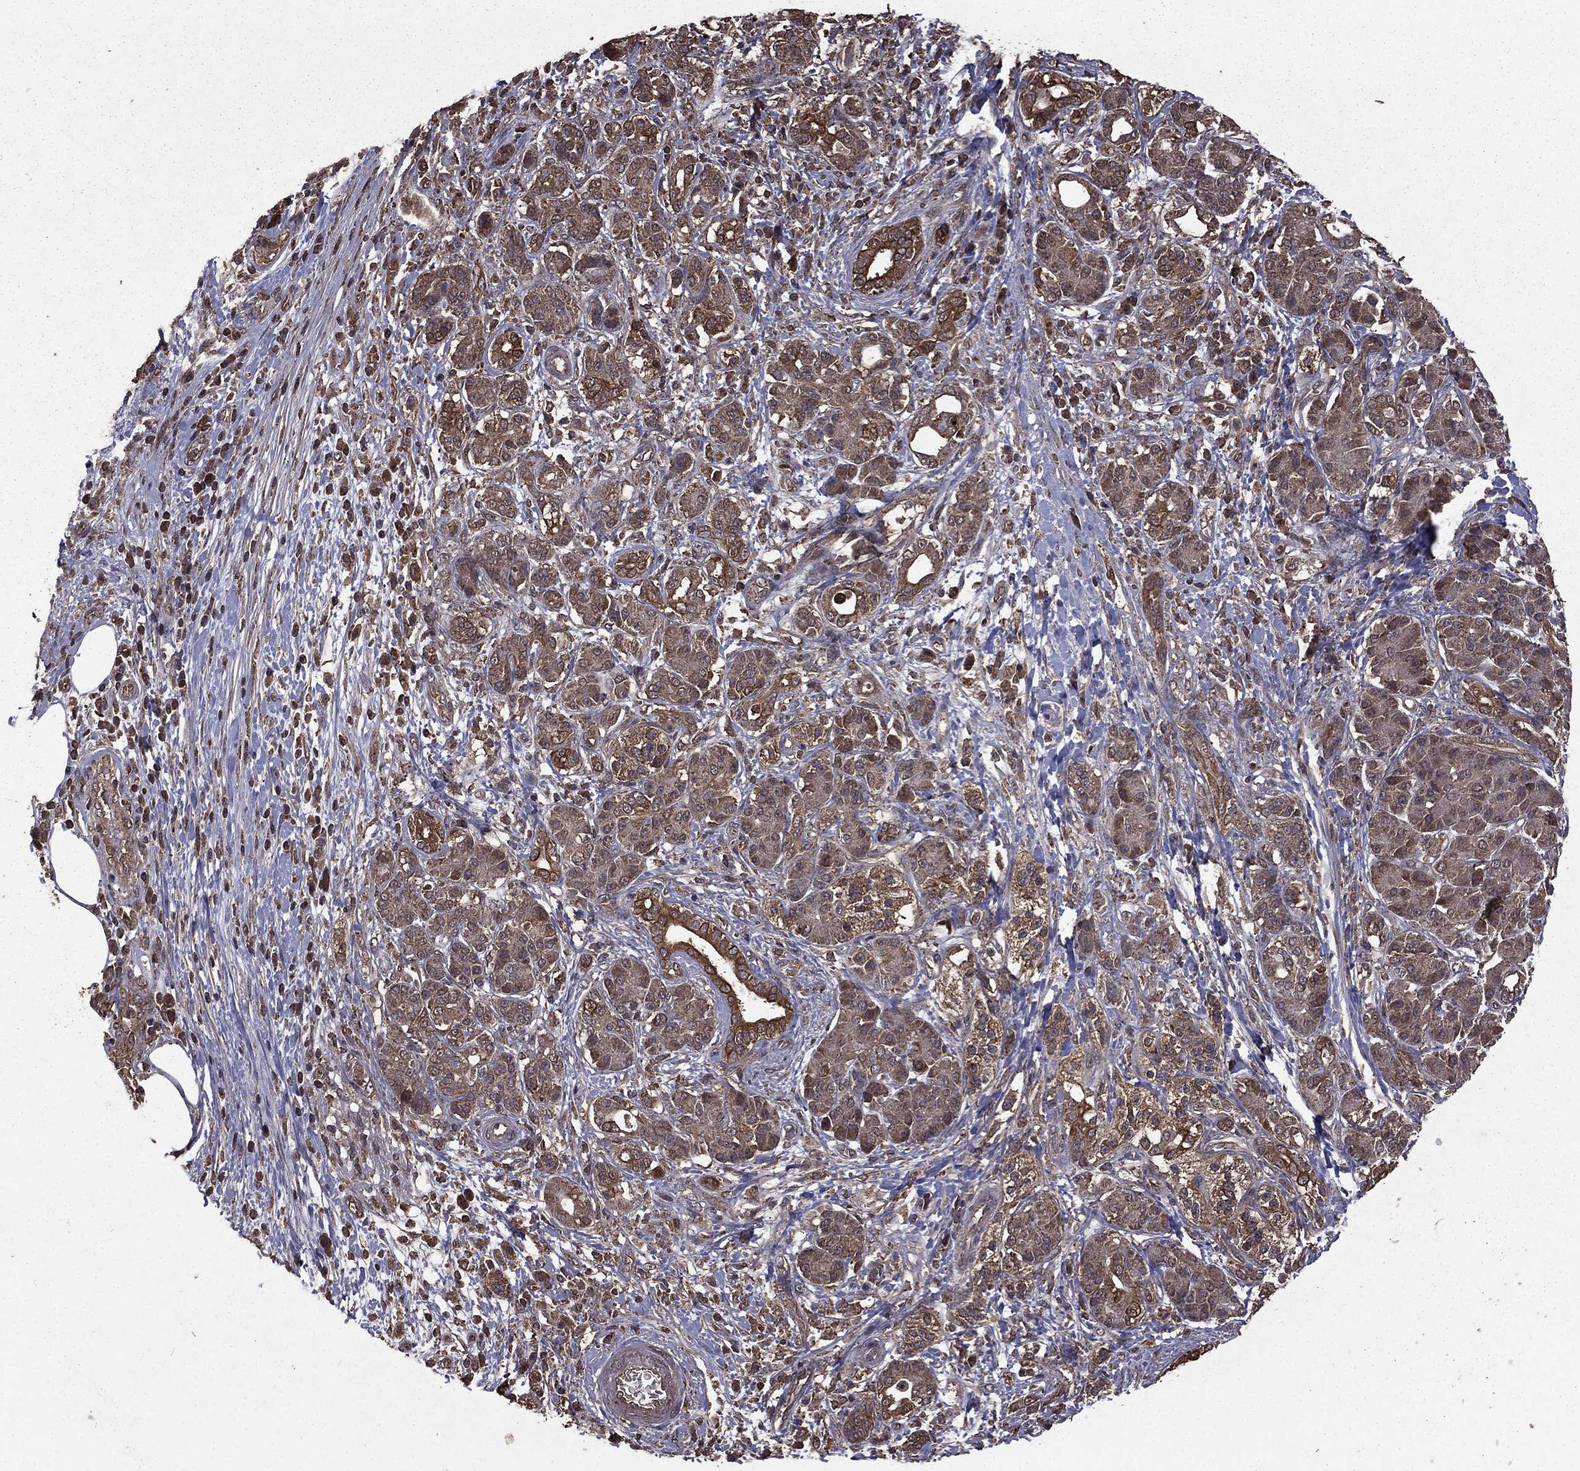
{"staining": {"intensity": "negative", "quantity": "none", "location": "none"}, "tissue": "pancreatic cancer", "cell_type": "Tumor cells", "image_type": "cancer", "snomed": [{"axis": "morphology", "description": "Adenocarcinoma, NOS"}, {"axis": "topography", "description": "Pancreas"}], "caption": "Immunohistochemistry photomicrograph of pancreatic adenocarcinoma stained for a protein (brown), which reveals no expression in tumor cells.", "gene": "BIRC6", "patient": {"sex": "female", "age": 73}}